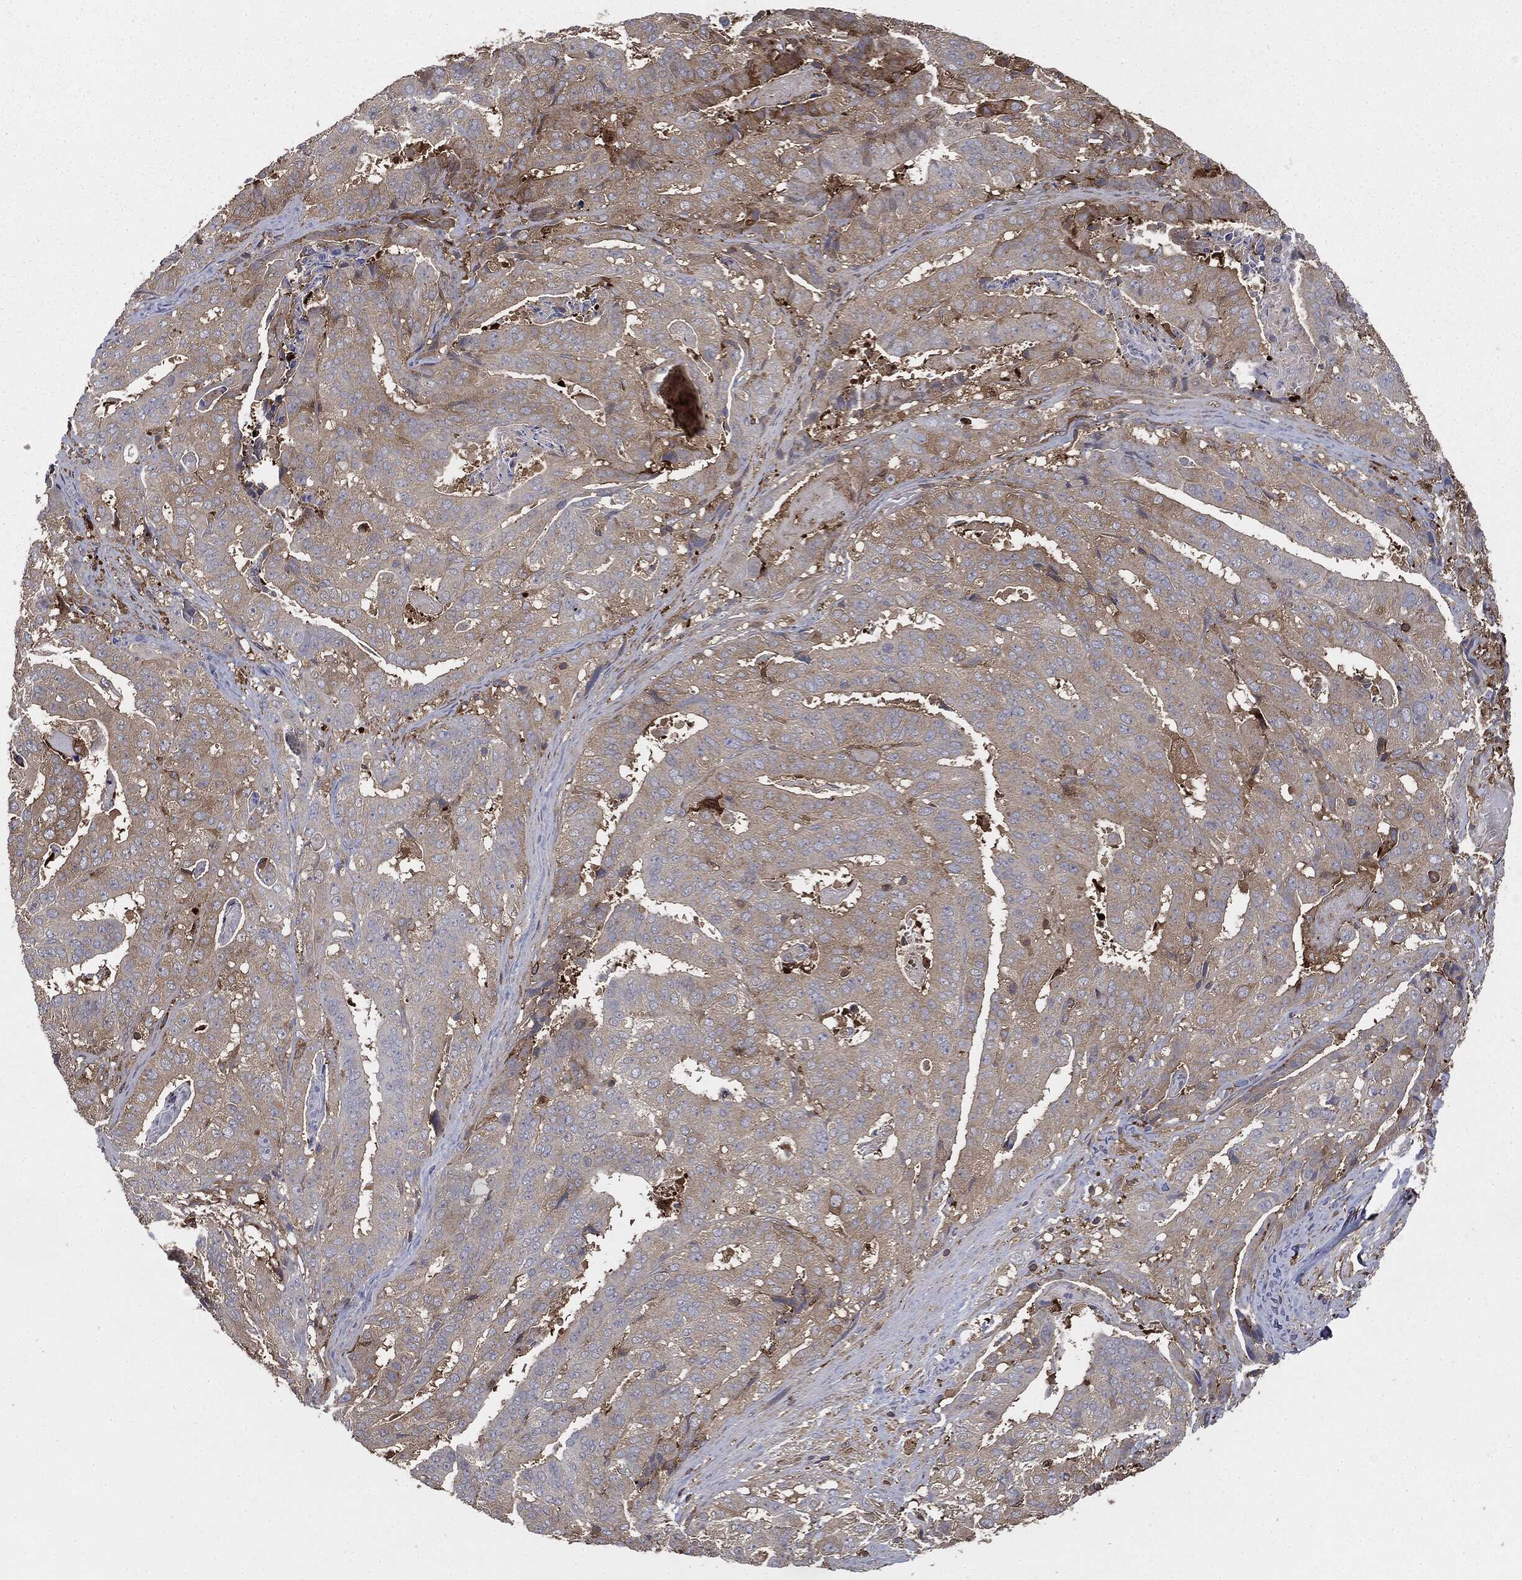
{"staining": {"intensity": "weak", "quantity": "25%-75%", "location": "cytoplasmic/membranous"}, "tissue": "stomach cancer", "cell_type": "Tumor cells", "image_type": "cancer", "snomed": [{"axis": "morphology", "description": "Adenocarcinoma, NOS"}, {"axis": "topography", "description": "Stomach"}], "caption": "Immunohistochemical staining of human adenocarcinoma (stomach) reveals weak cytoplasmic/membranous protein staining in about 25%-75% of tumor cells. The staining was performed using DAB to visualize the protein expression in brown, while the nuclei were stained in blue with hematoxylin (Magnification: 20x).", "gene": "GNB5", "patient": {"sex": "male", "age": 48}}